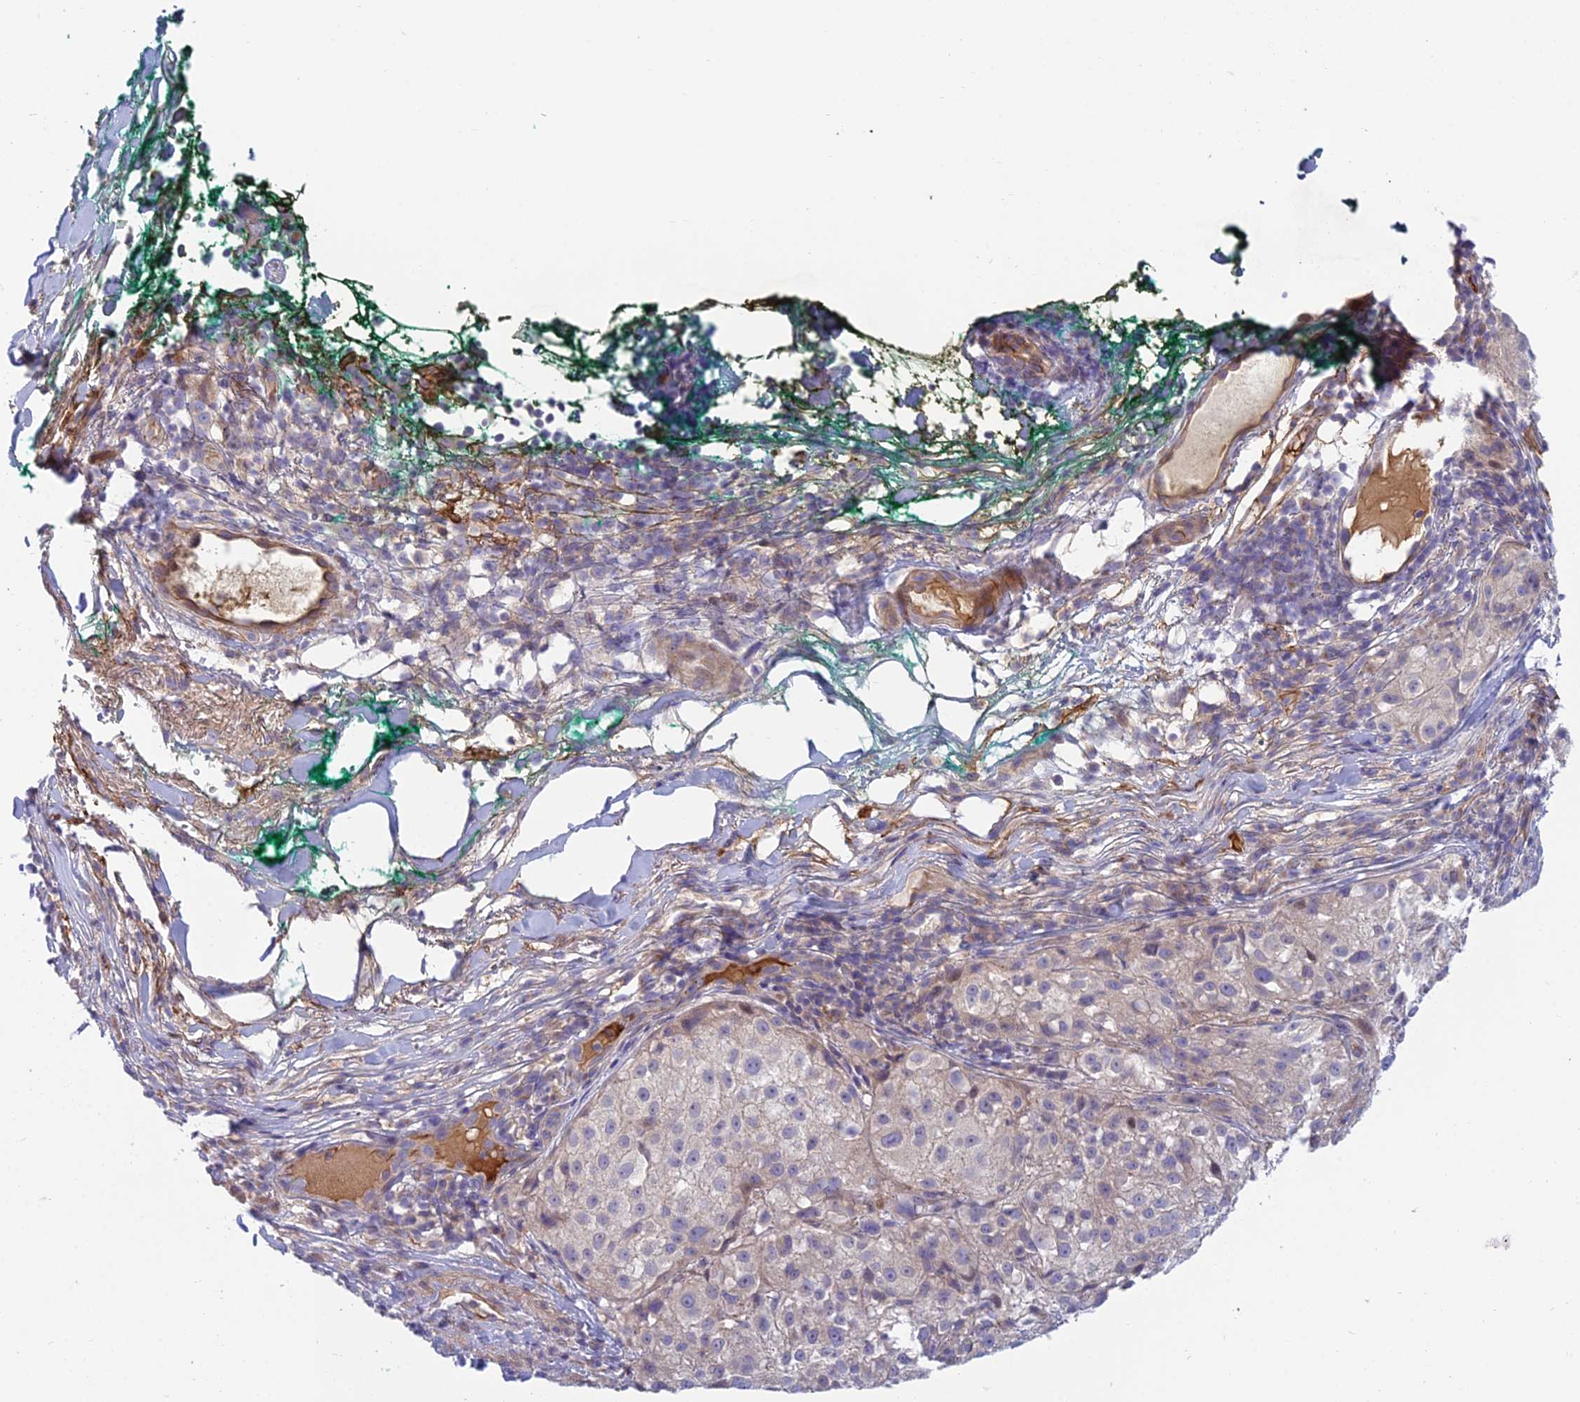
{"staining": {"intensity": "negative", "quantity": "none", "location": "none"}, "tissue": "melanoma", "cell_type": "Tumor cells", "image_type": "cancer", "snomed": [{"axis": "morphology", "description": "Necrosis, NOS"}, {"axis": "morphology", "description": "Malignant melanoma, NOS"}, {"axis": "topography", "description": "Skin"}], "caption": "A high-resolution histopathology image shows immunohistochemistry (IHC) staining of melanoma, which exhibits no significant staining in tumor cells.", "gene": "DUS2", "patient": {"sex": "female", "age": 87}}